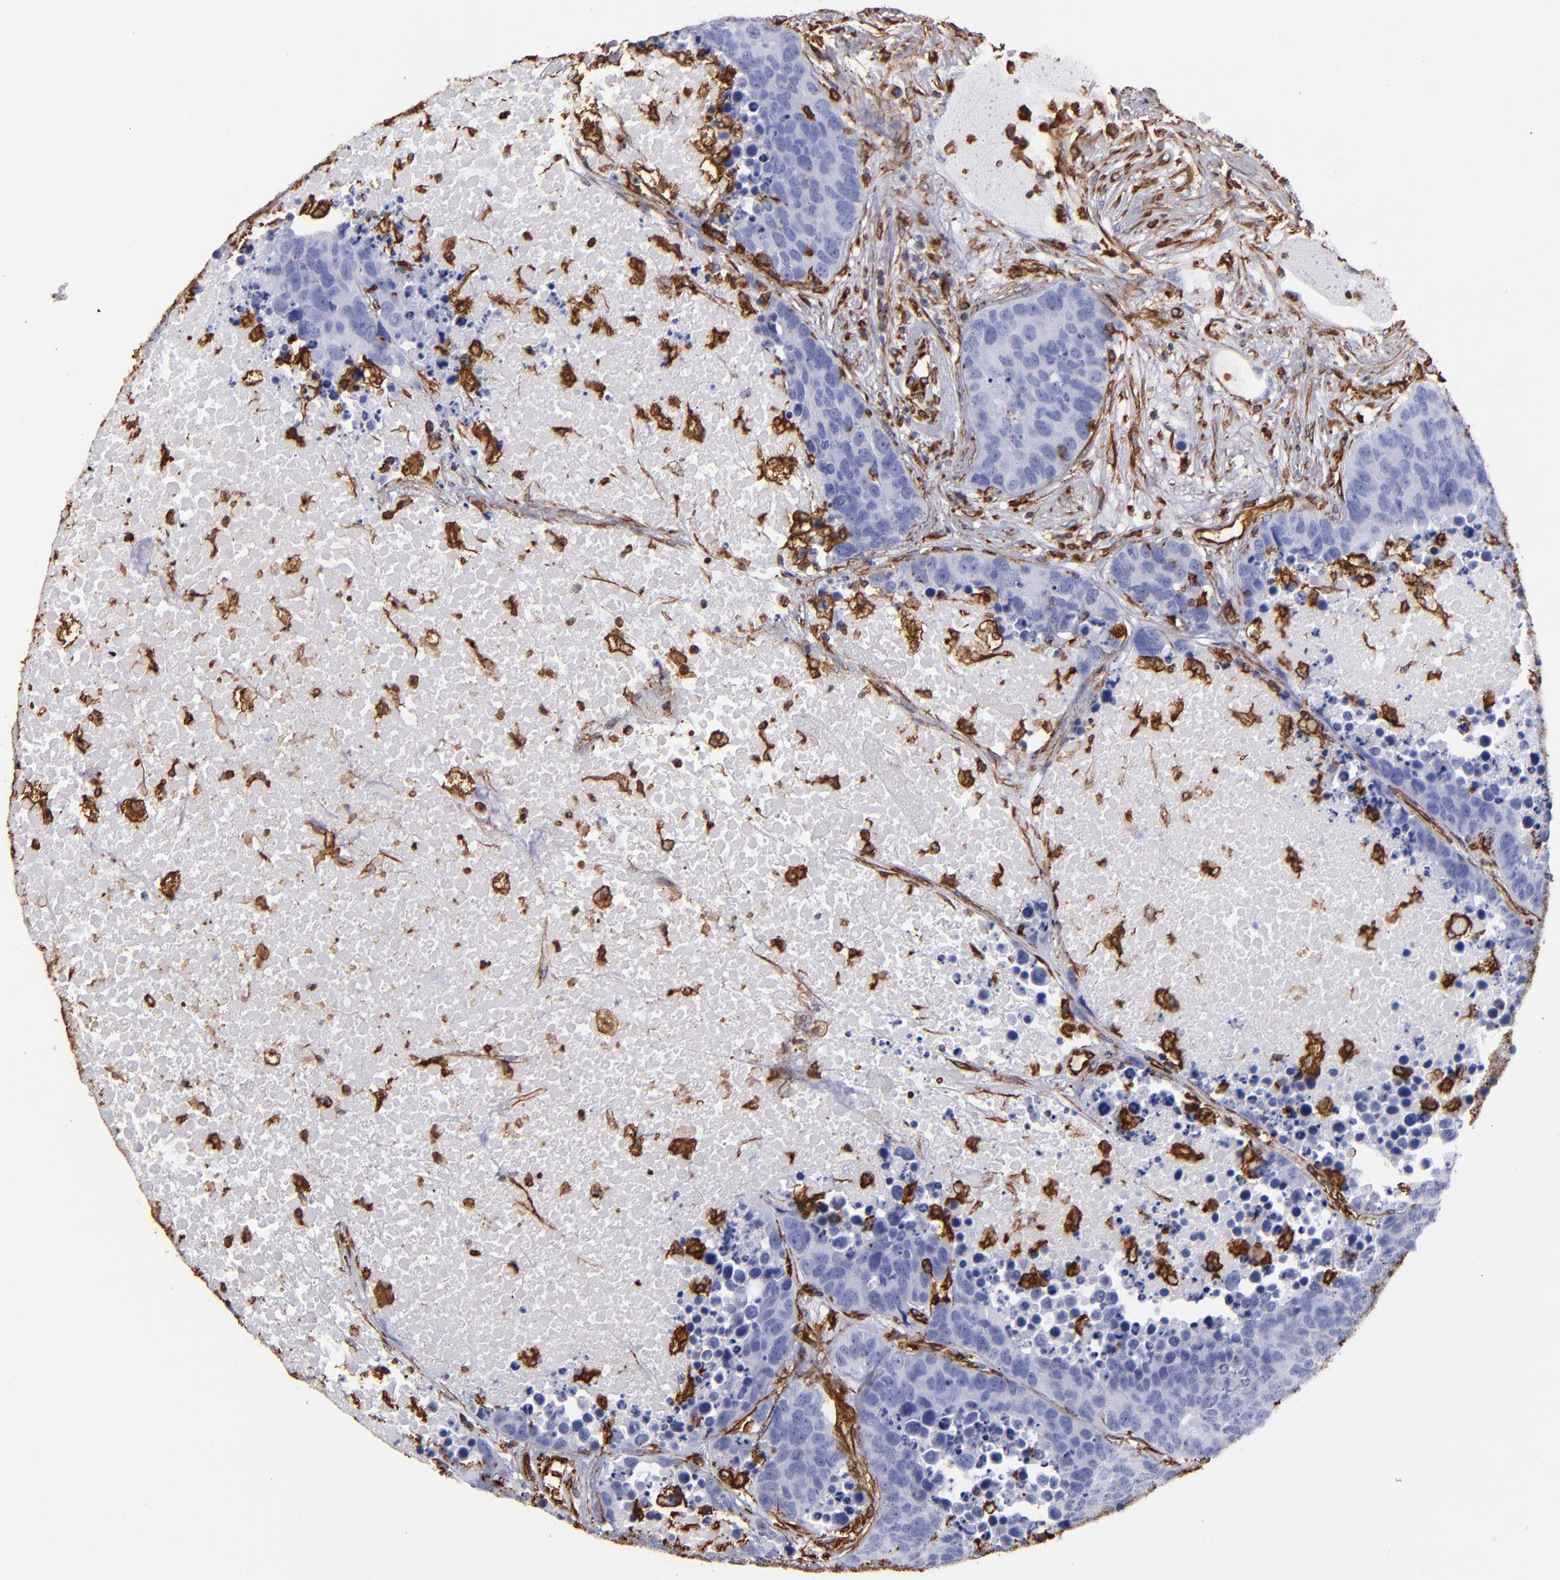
{"staining": {"intensity": "negative", "quantity": "none", "location": "none"}, "tissue": "carcinoid", "cell_type": "Tumor cells", "image_type": "cancer", "snomed": [{"axis": "morphology", "description": "Carcinoid, malignant, NOS"}, {"axis": "topography", "description": "Lung"}], "caption": "Immunohistochemical staining of carcinoid demonstrates no significant staining in tumor cells.", "gene": "VIM", "patient": {"sex": "male", "age": 60}}